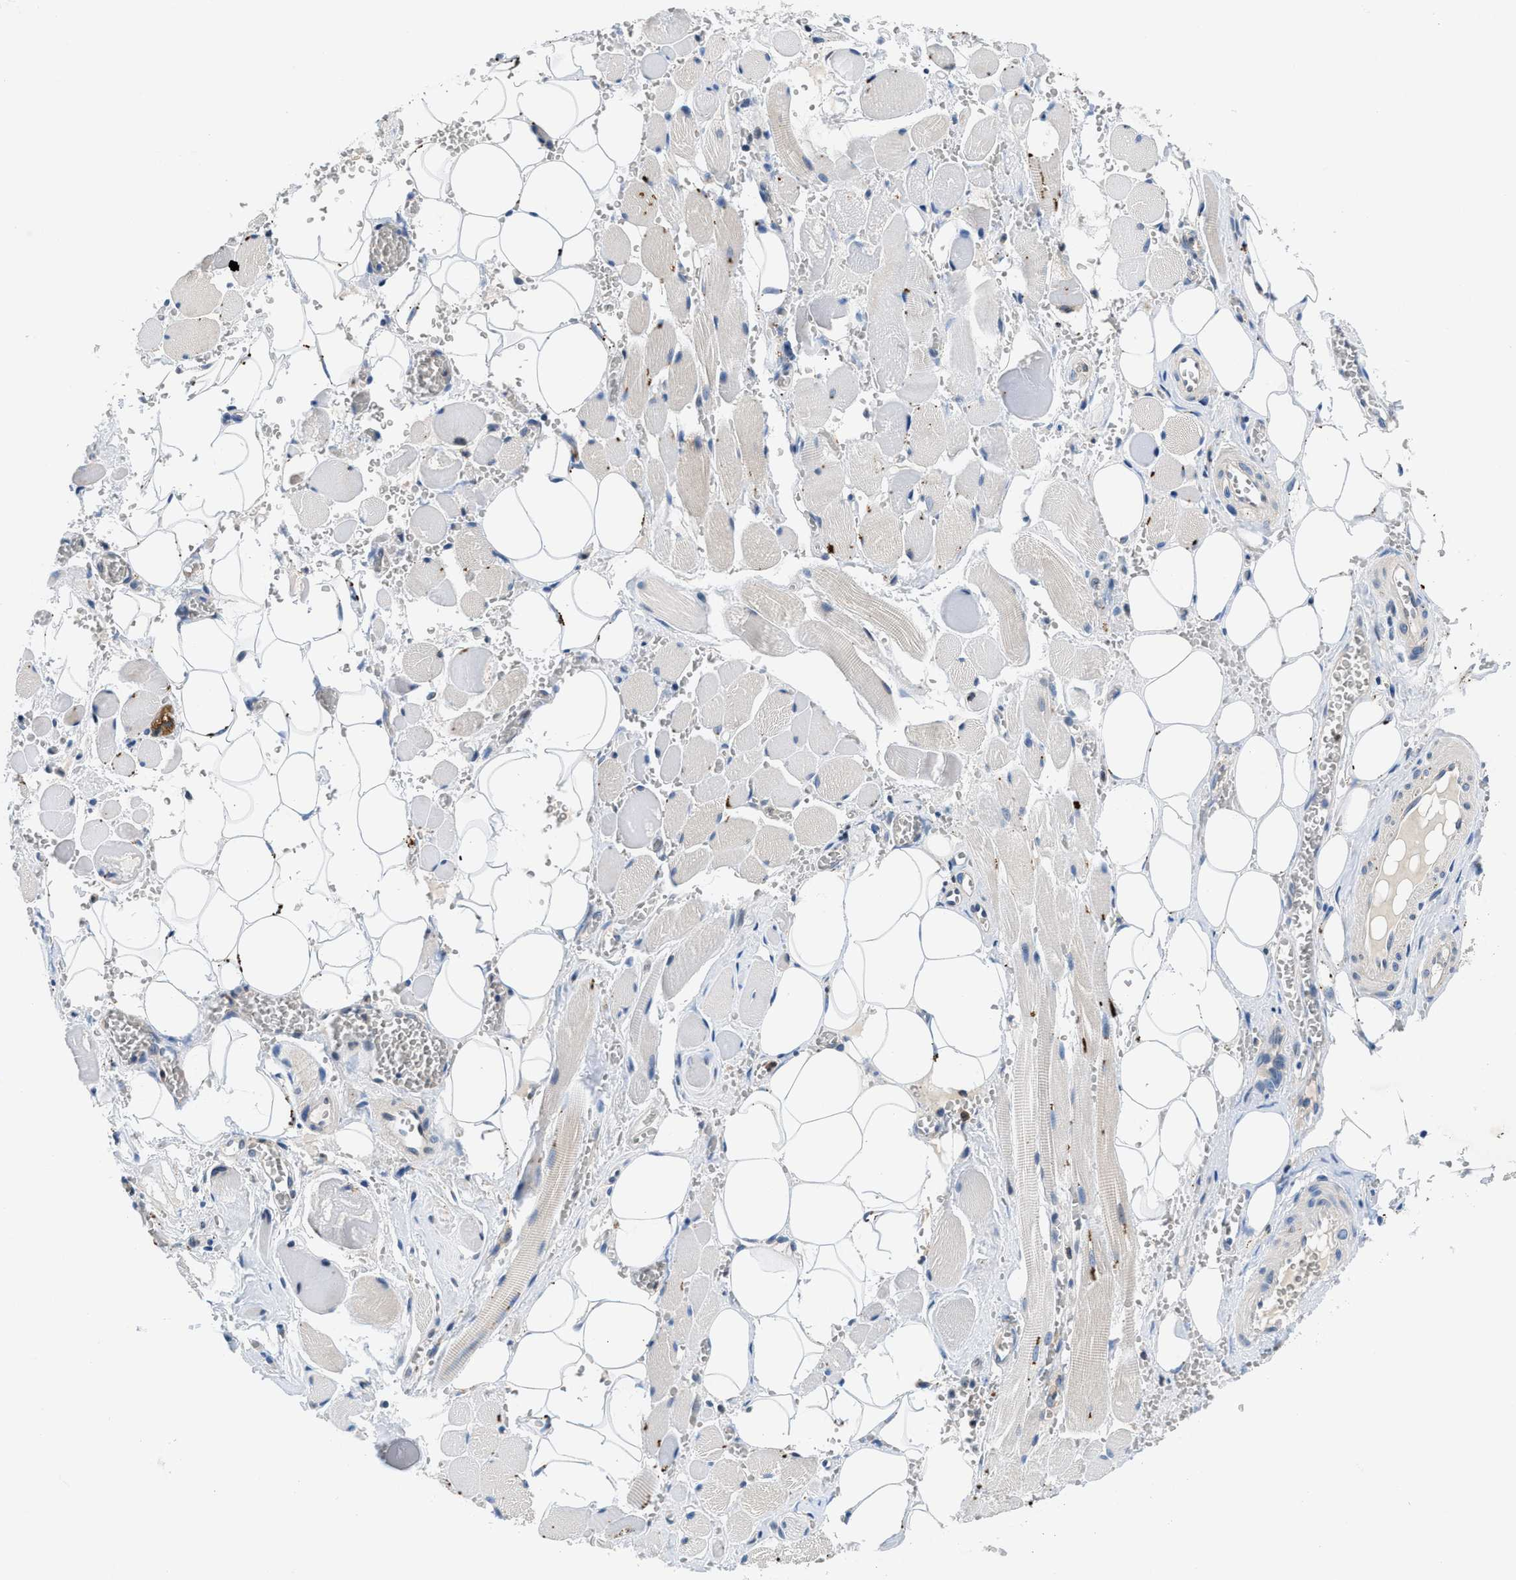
{"staining": {"intensity": "negative", "quantity": "none", "location": "none"}, "tissue": "adipose tissue", "cell_type": "Adipocytes", "image_type": "normal", "snomed": [{"axis": "morphology", "description": "Squamous cell carcinoma, NOS"}, {"axis": "topography", "description": "Oral tissue"}, {"axis": "topography", "description": "Head-Neck"}], "caption": "The IHC photomicrograph has no significant positivity in adipocytes of adipose tissue.", "gene": "ADGRE3", "patient": {"sex": "female", "age": 50}}